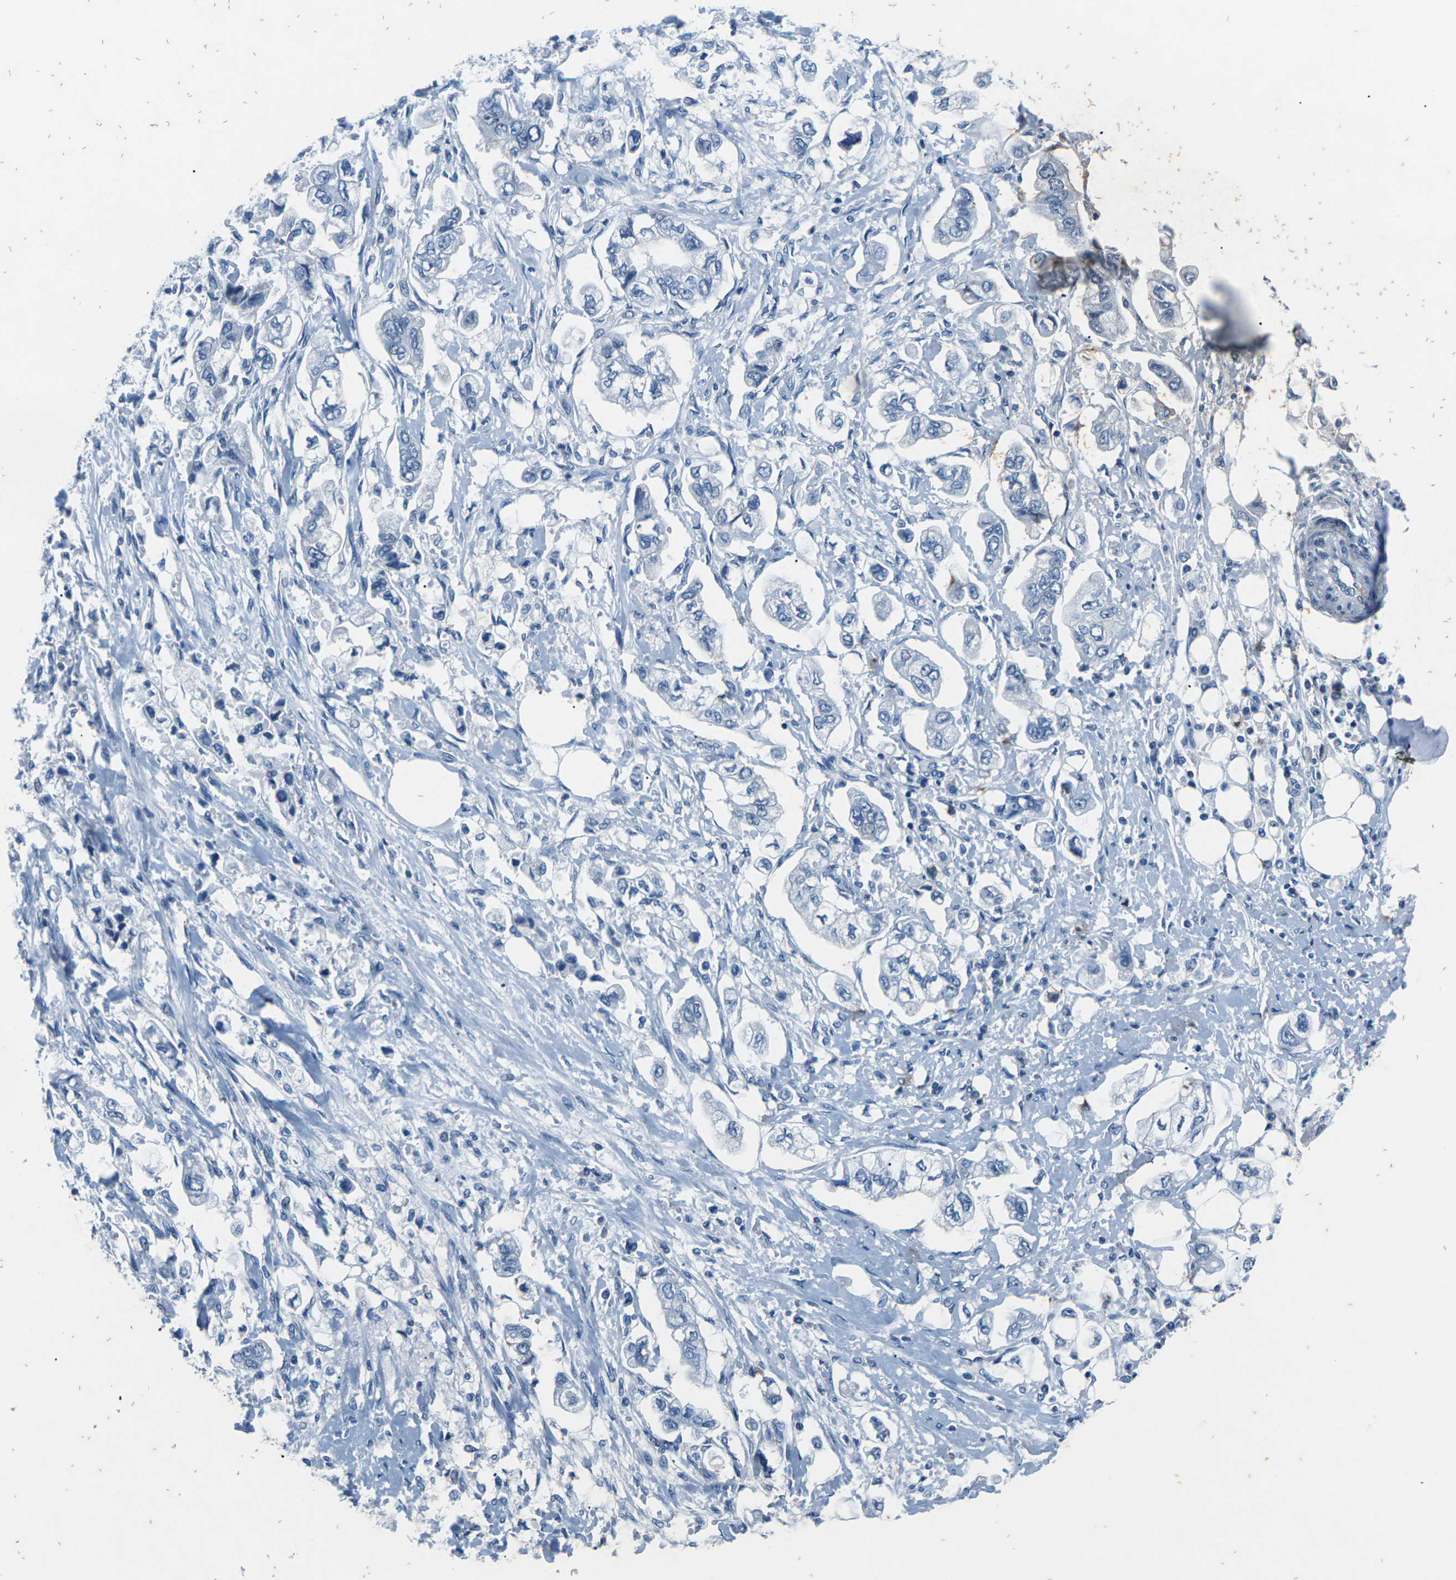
{"staining": {"intensity": "negative", "quantity": "none", "location": "none"}, "tissue": "stomach cancer", "cell_type": "Tumor cells", "image_type": "cancer", "snomed": [{"axis": "morphology", "description": "Adenocarcinoma, NOS"}, {"axis": "topography", "description": "Stomach"}], "caption": "Histopathology image shows no significant protein expression in tumor cells of stomach cancer (adenocarcinoma). (DAB IHC with hematoxylin counter stain).", "gene": "UMOD", "patient": {"sex": "male", "age": 62}}